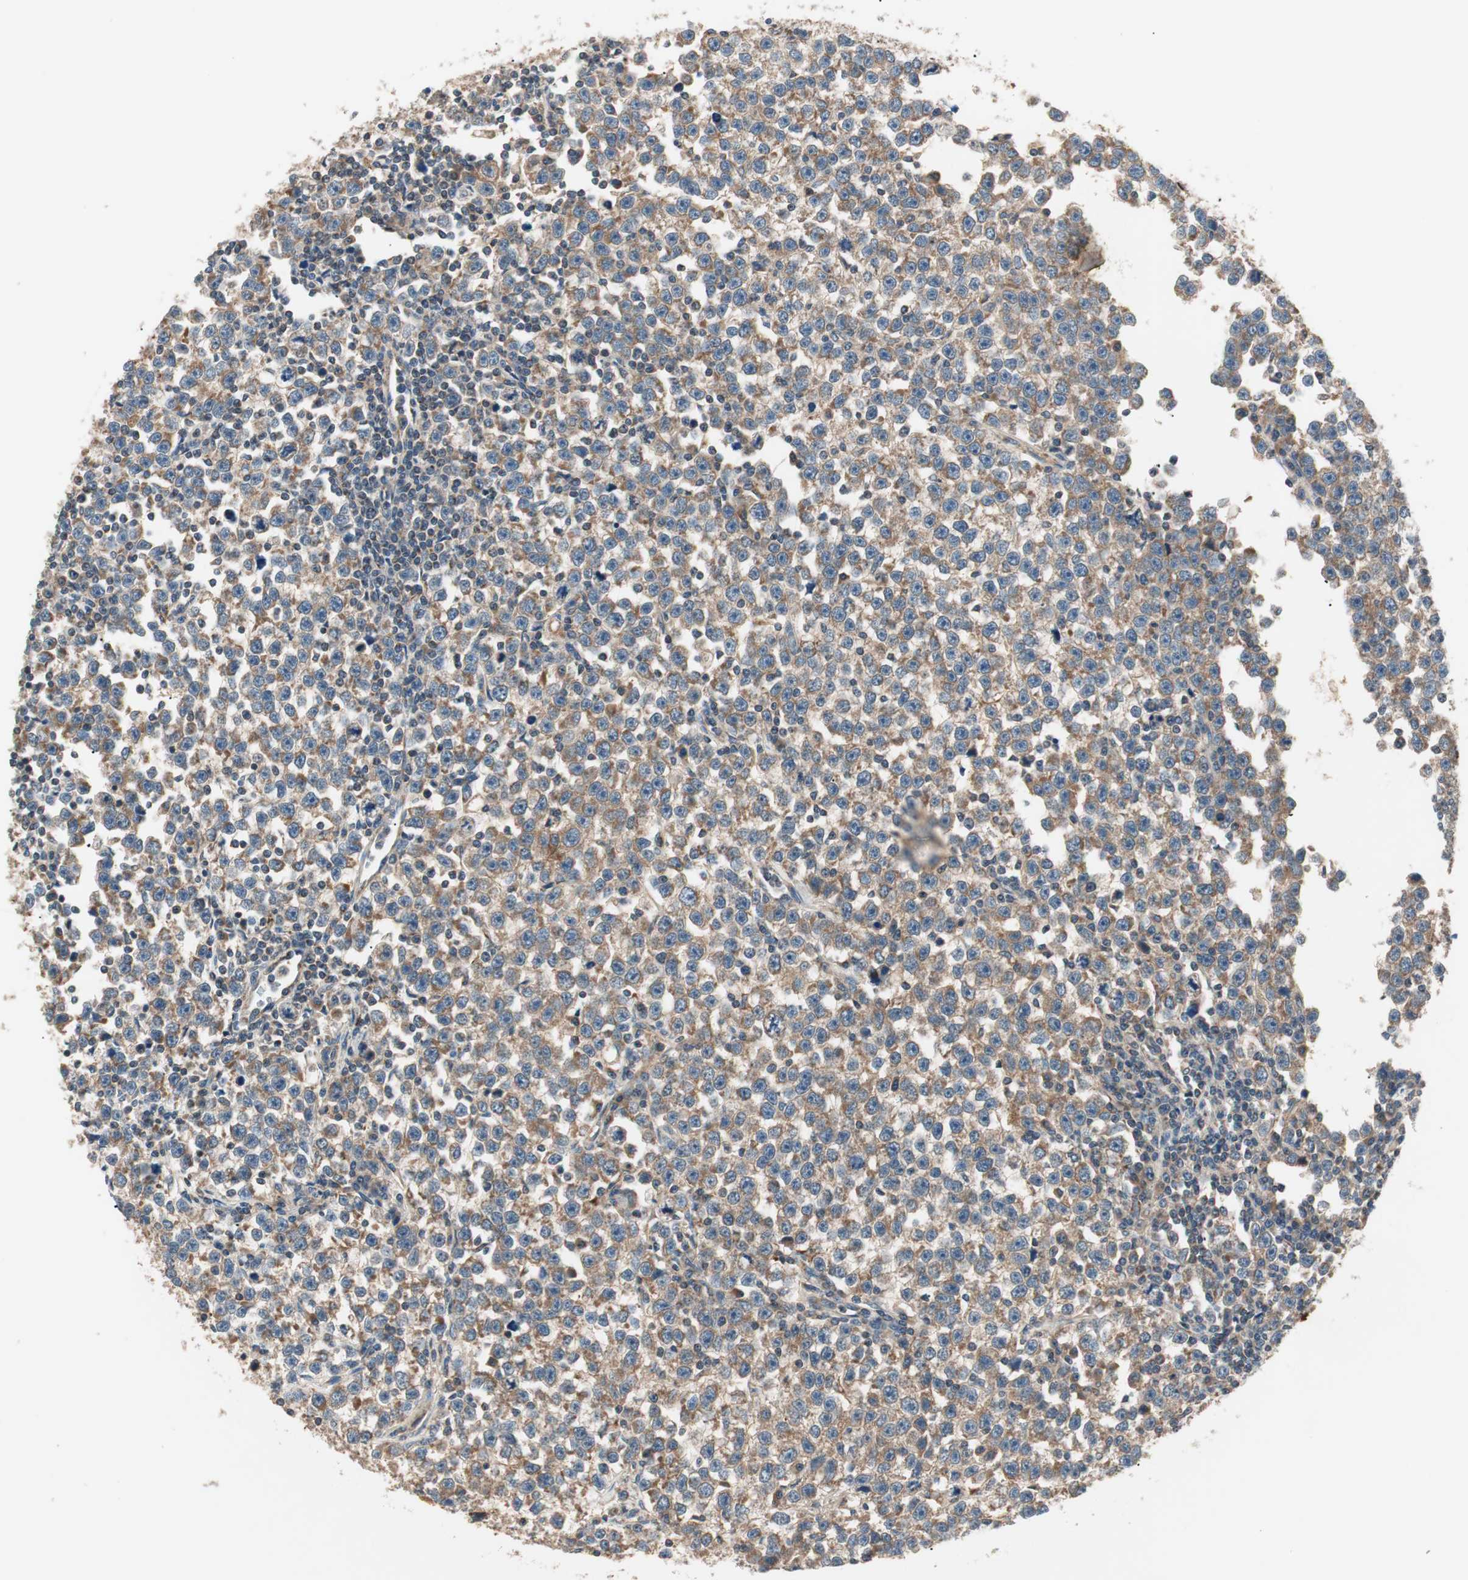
{"staining": {"intensity": "moderate", "quantity": ">75%", "location": "cytoplasmic/membranous"}, "tissue": "testis cancer", "cell_type": "Tumor cells", "image_type": "cancer", "snomed": [{"axis": "morphology", "description": "Seminoma, NOS"}, {"axis": "topography", "description": "Testis"}], "caption": "There is medium levels of moderate cytoplasmic/membranous staining in tumor cells of seminoma (testis), as demonstrated by immunohistochemical staining (brown color).", "gene": "HPN", "patient": {"sex": "male", "age": 43}}